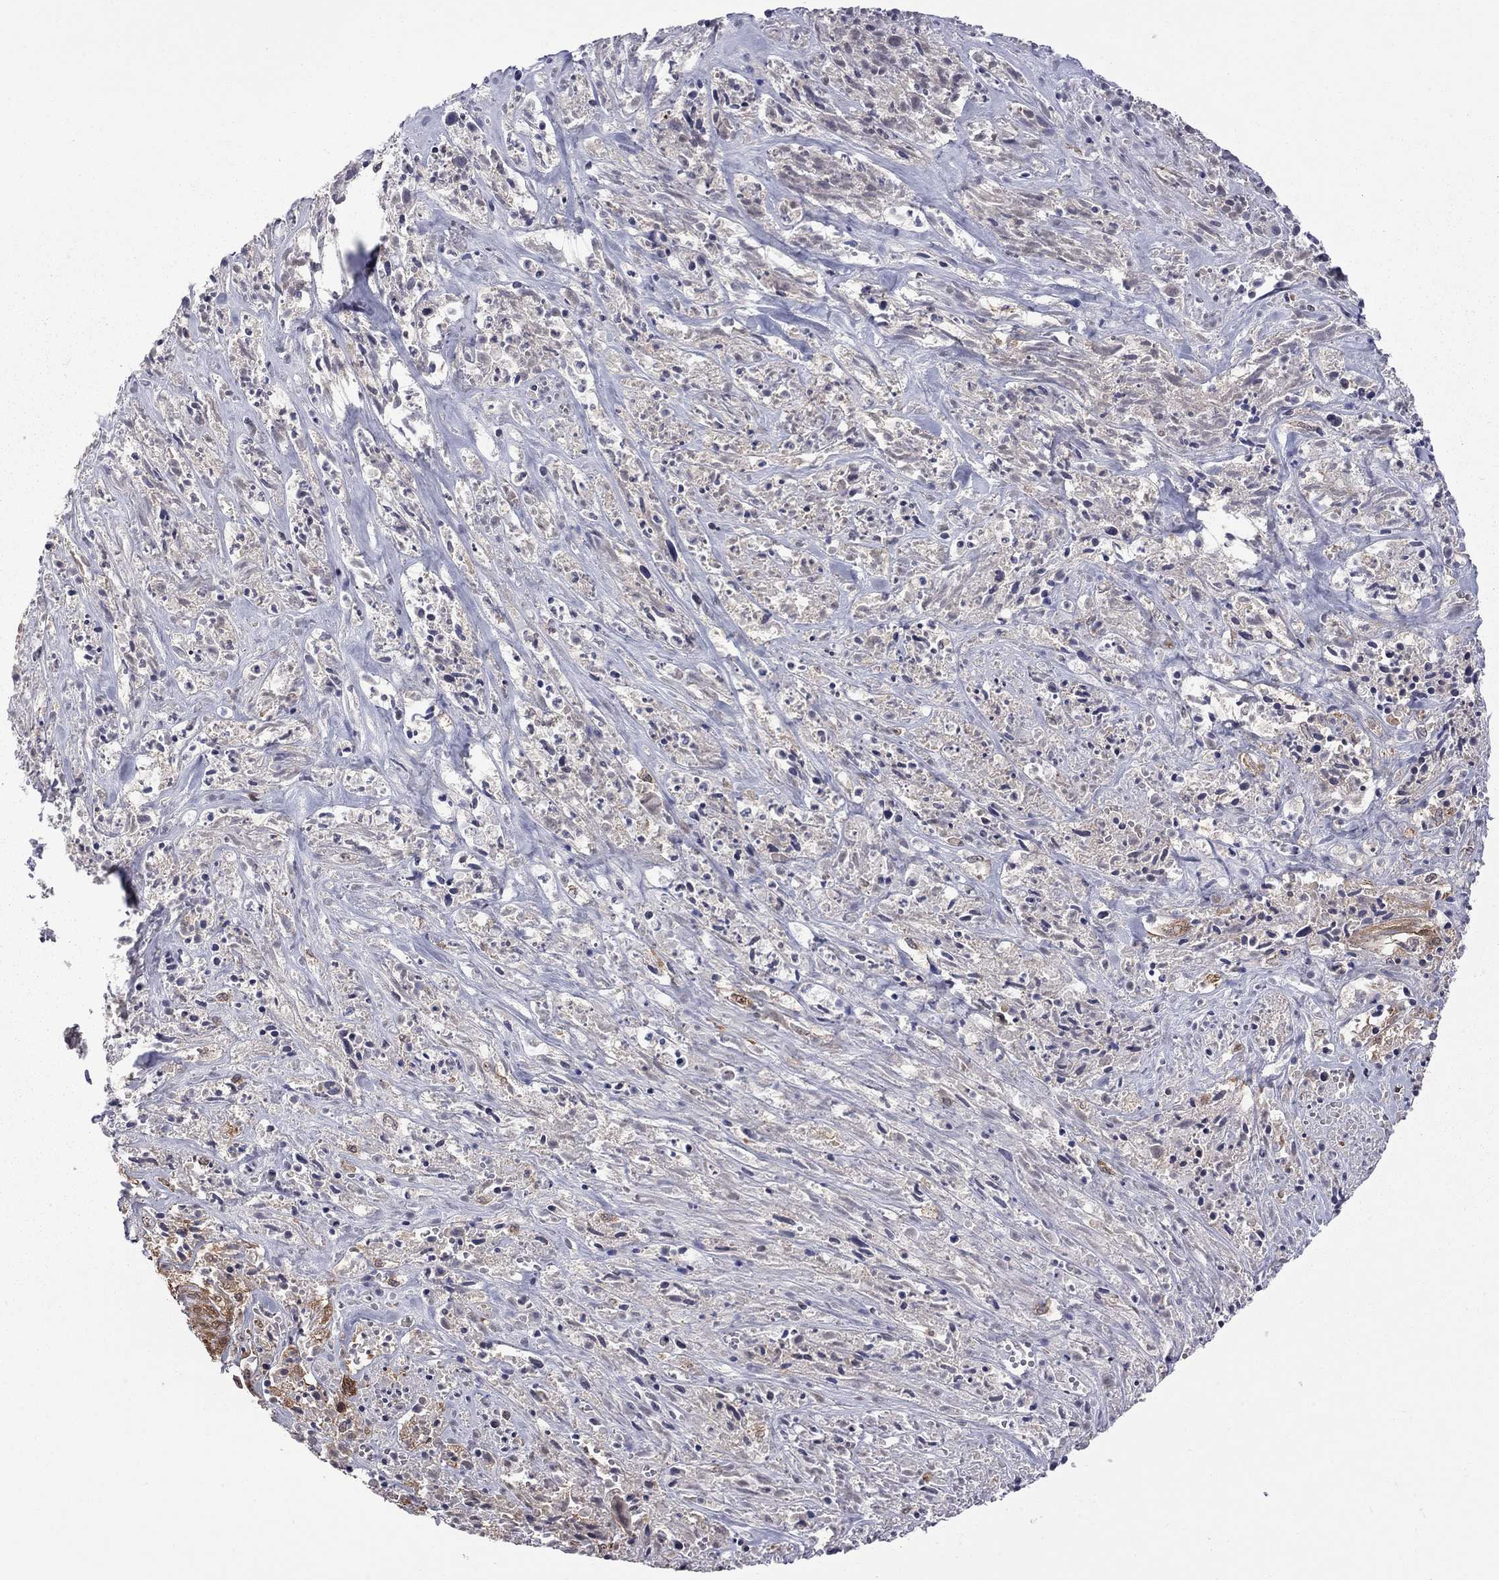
{"staining": {"intensity": "moderate", "quantity": ">75%", "location": "cytoplasmic/membranous"}, "tissue": "melanoma", "cell_type": "Tumor cells", "image_type": "cancer", "snomed": [{"axis": "morphology", "description": "Malignant melanoma, NOS"}, {"axis": "topography", "description": "Skin"}], "caption": "An image showing moderate cytoplasmic/membranous staining in about >75% of tumor cells in malignant melanoma, as visualized by brown immunohistochemical staining.", "gene": "NAA50", "patient": {"sex": "female", "age": 91}}